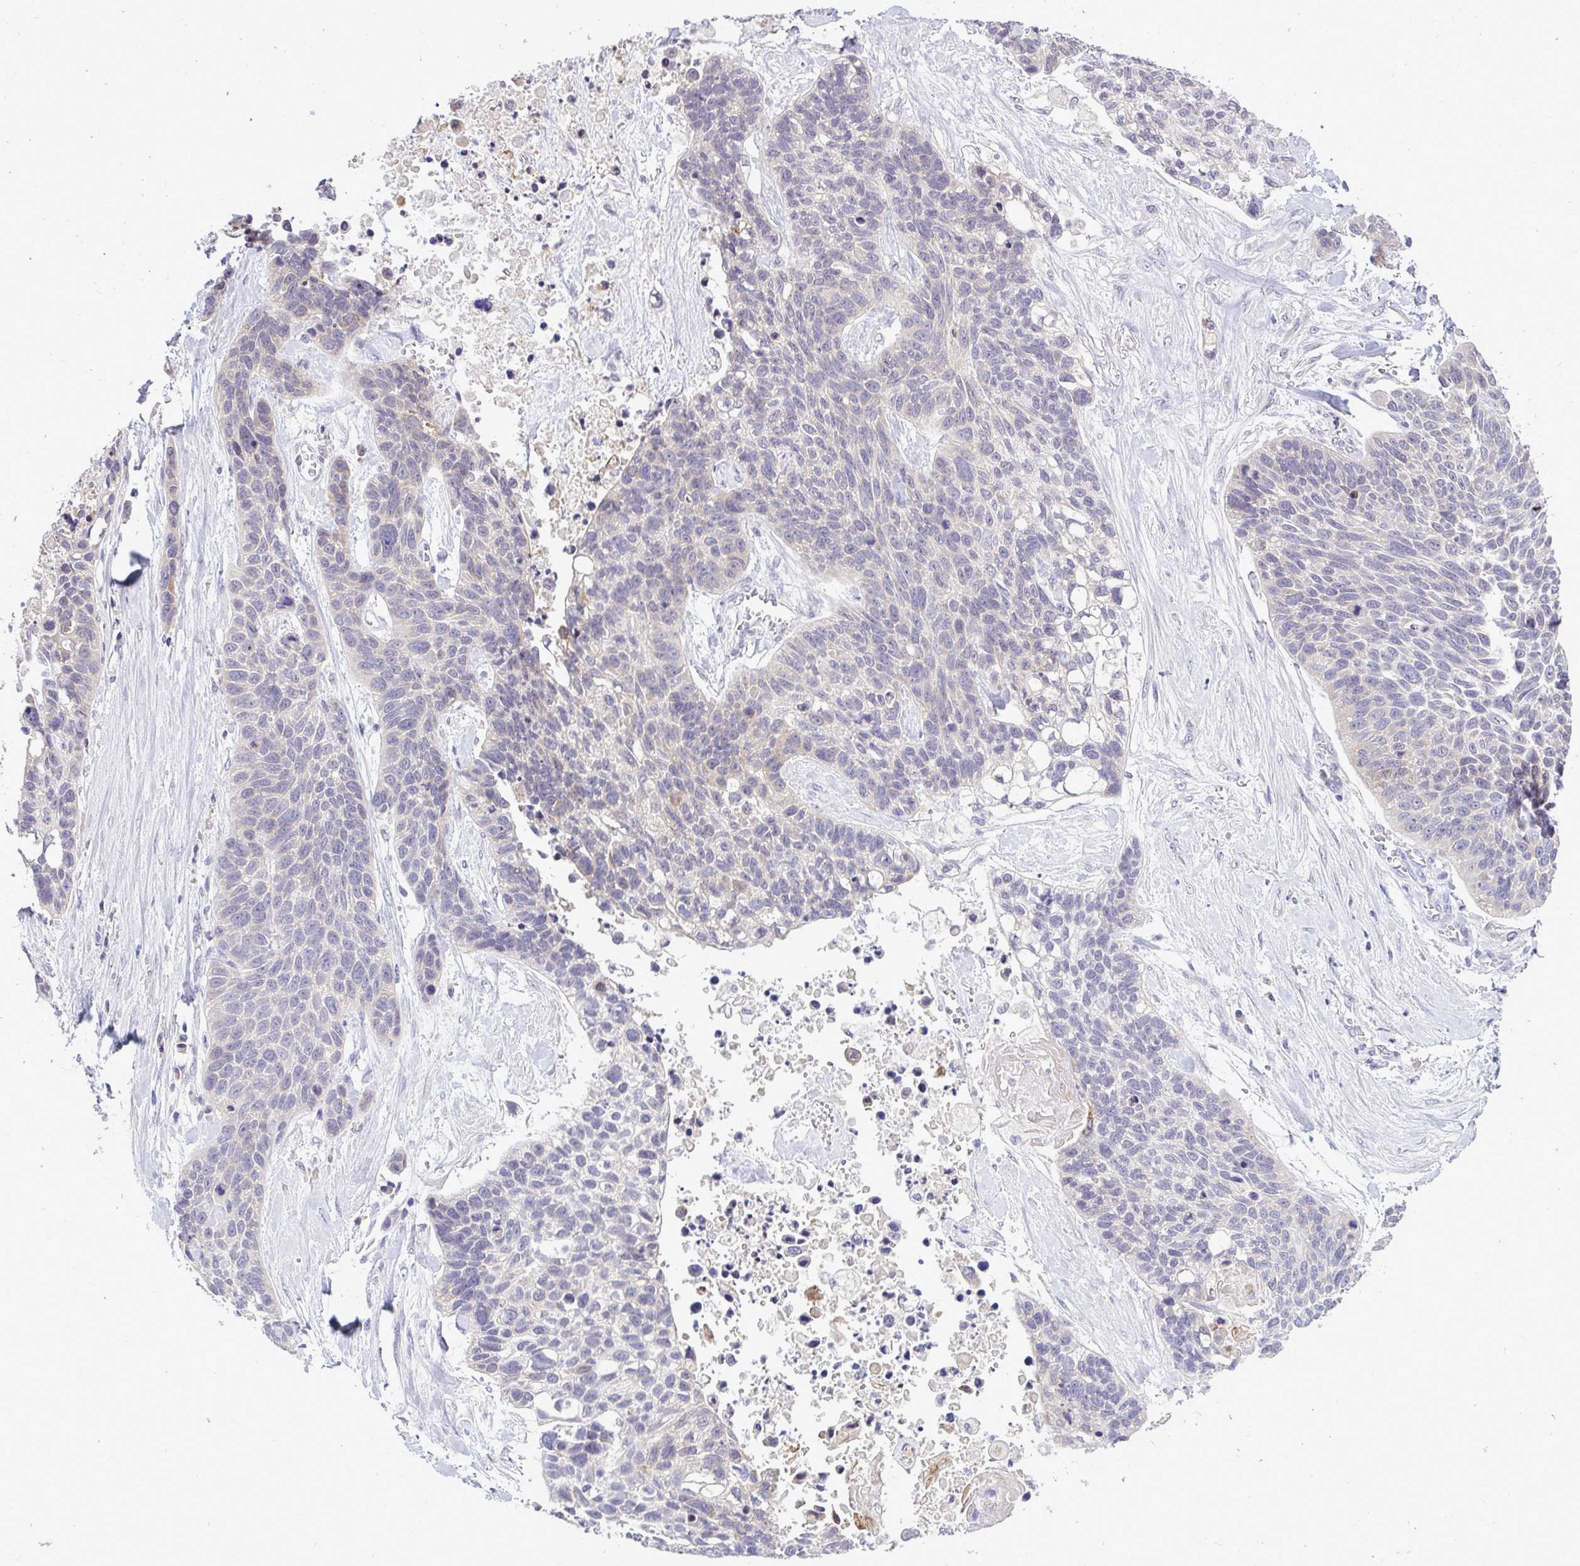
{"staining": {"intensity": "negative", "quantity": "none", "location": "none"}, "tissue": "lung cancer", "cell_type": "Tumor cells", "image_type": "cancer", "snomed": [{"axis": "morphology", "description": "Squamous cell carcinoma, NOS"}, {"axis": "topography", "description": "Lung"}], "caption": "The IHC histopathology image has no significant positivity in tumor cells of lung squamous cell carcinoma tissue.", "gene": "TMEM41A", "patient": {"sex": "male", "age": 62}}